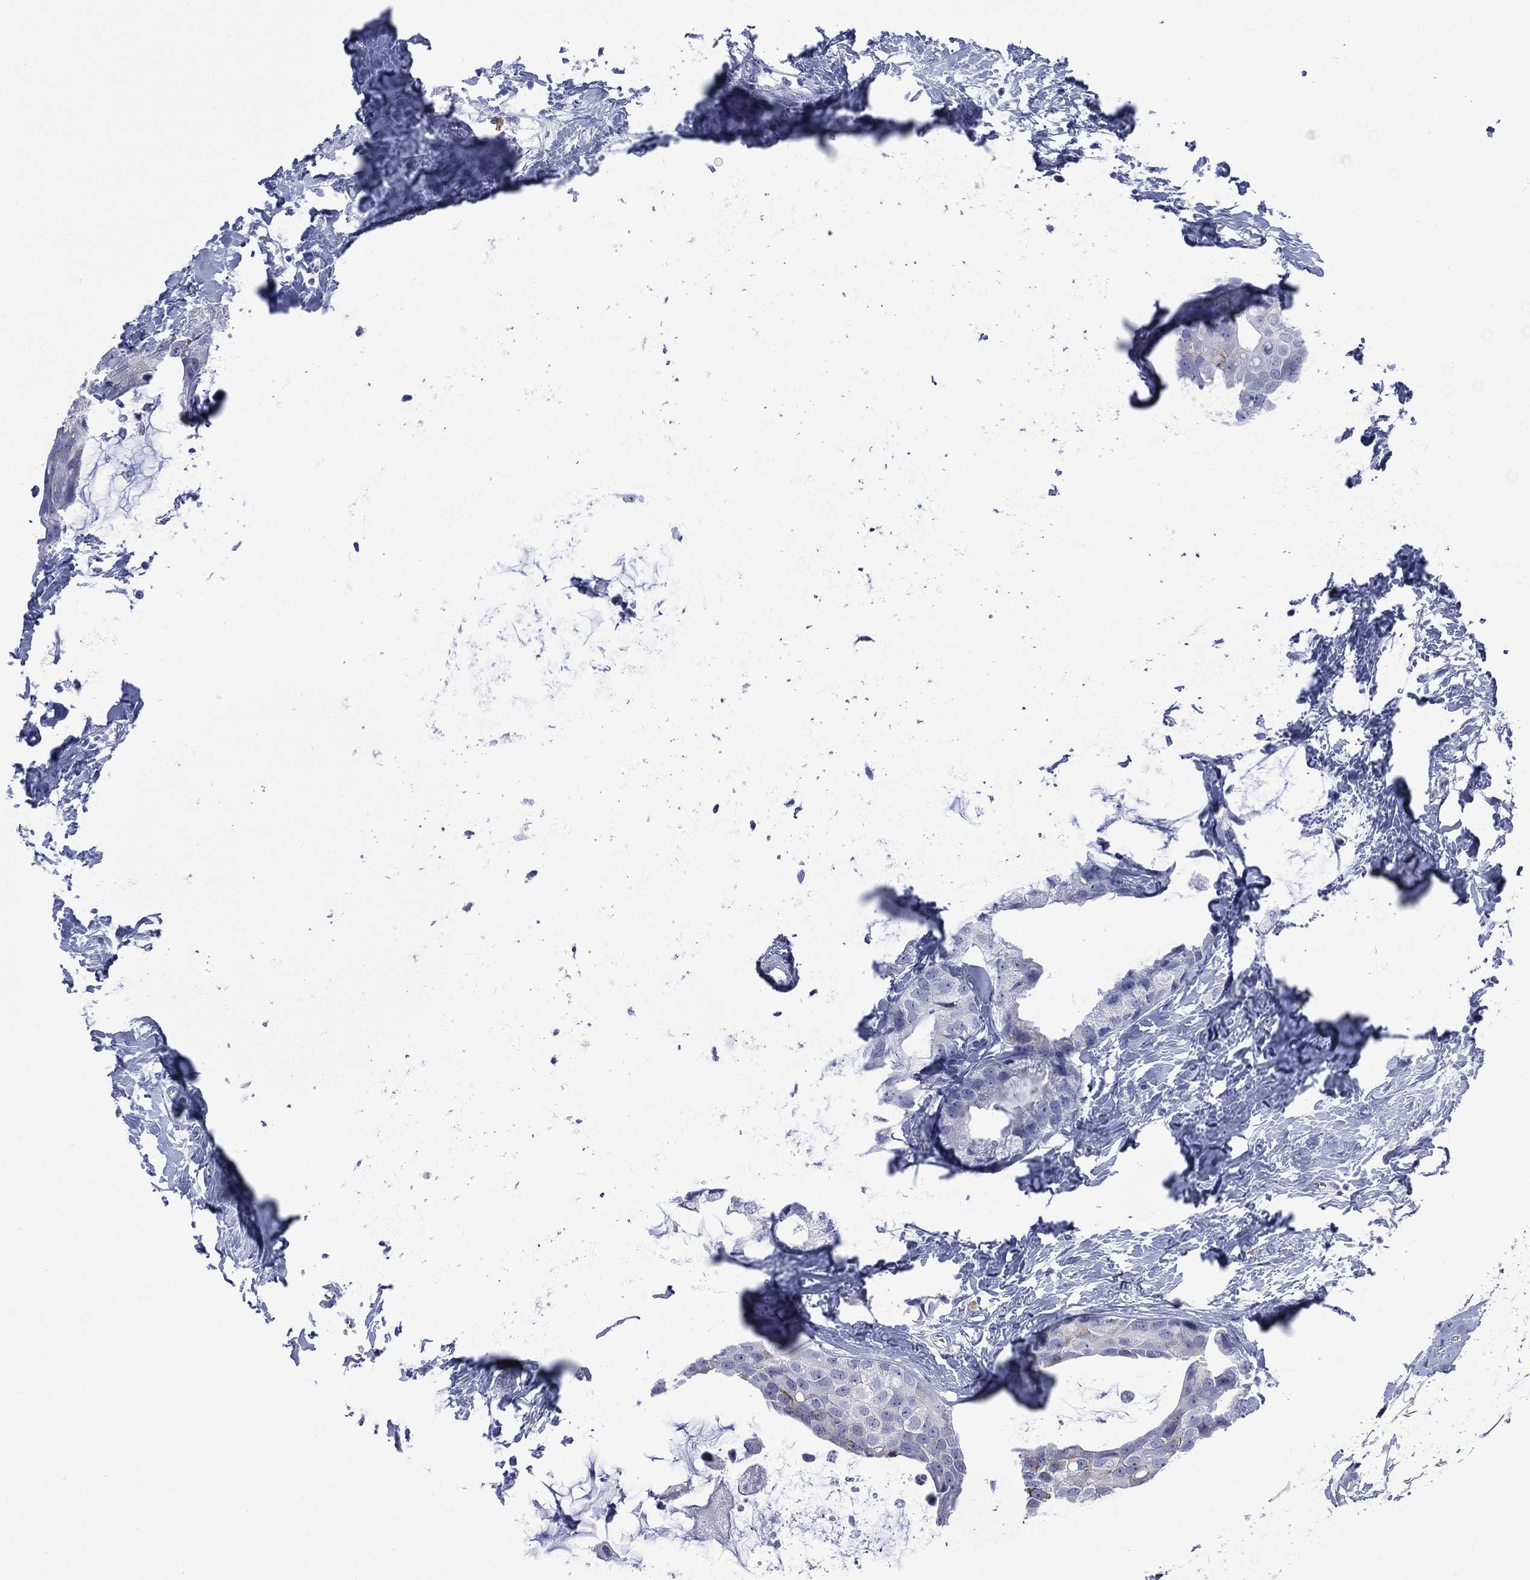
{"staining": {"intensity": "moderate", "quantity": "<25%", "location": "cytoplasmic/membranous"}, "tissue": "breast cancer", "cell_type": "Tumor cells", "image_type": "cancer", "snomed": [{"axis": "morphology", "description": "Duct carcinoma"}, {"axis": "topography", "description": "Breast"}], "caption": "Breast cancer stained with a protein marker reveals moderate staining in tumor cells.", "gene": "AKAP3", "patient": {"sex": "female", "age": 45}}